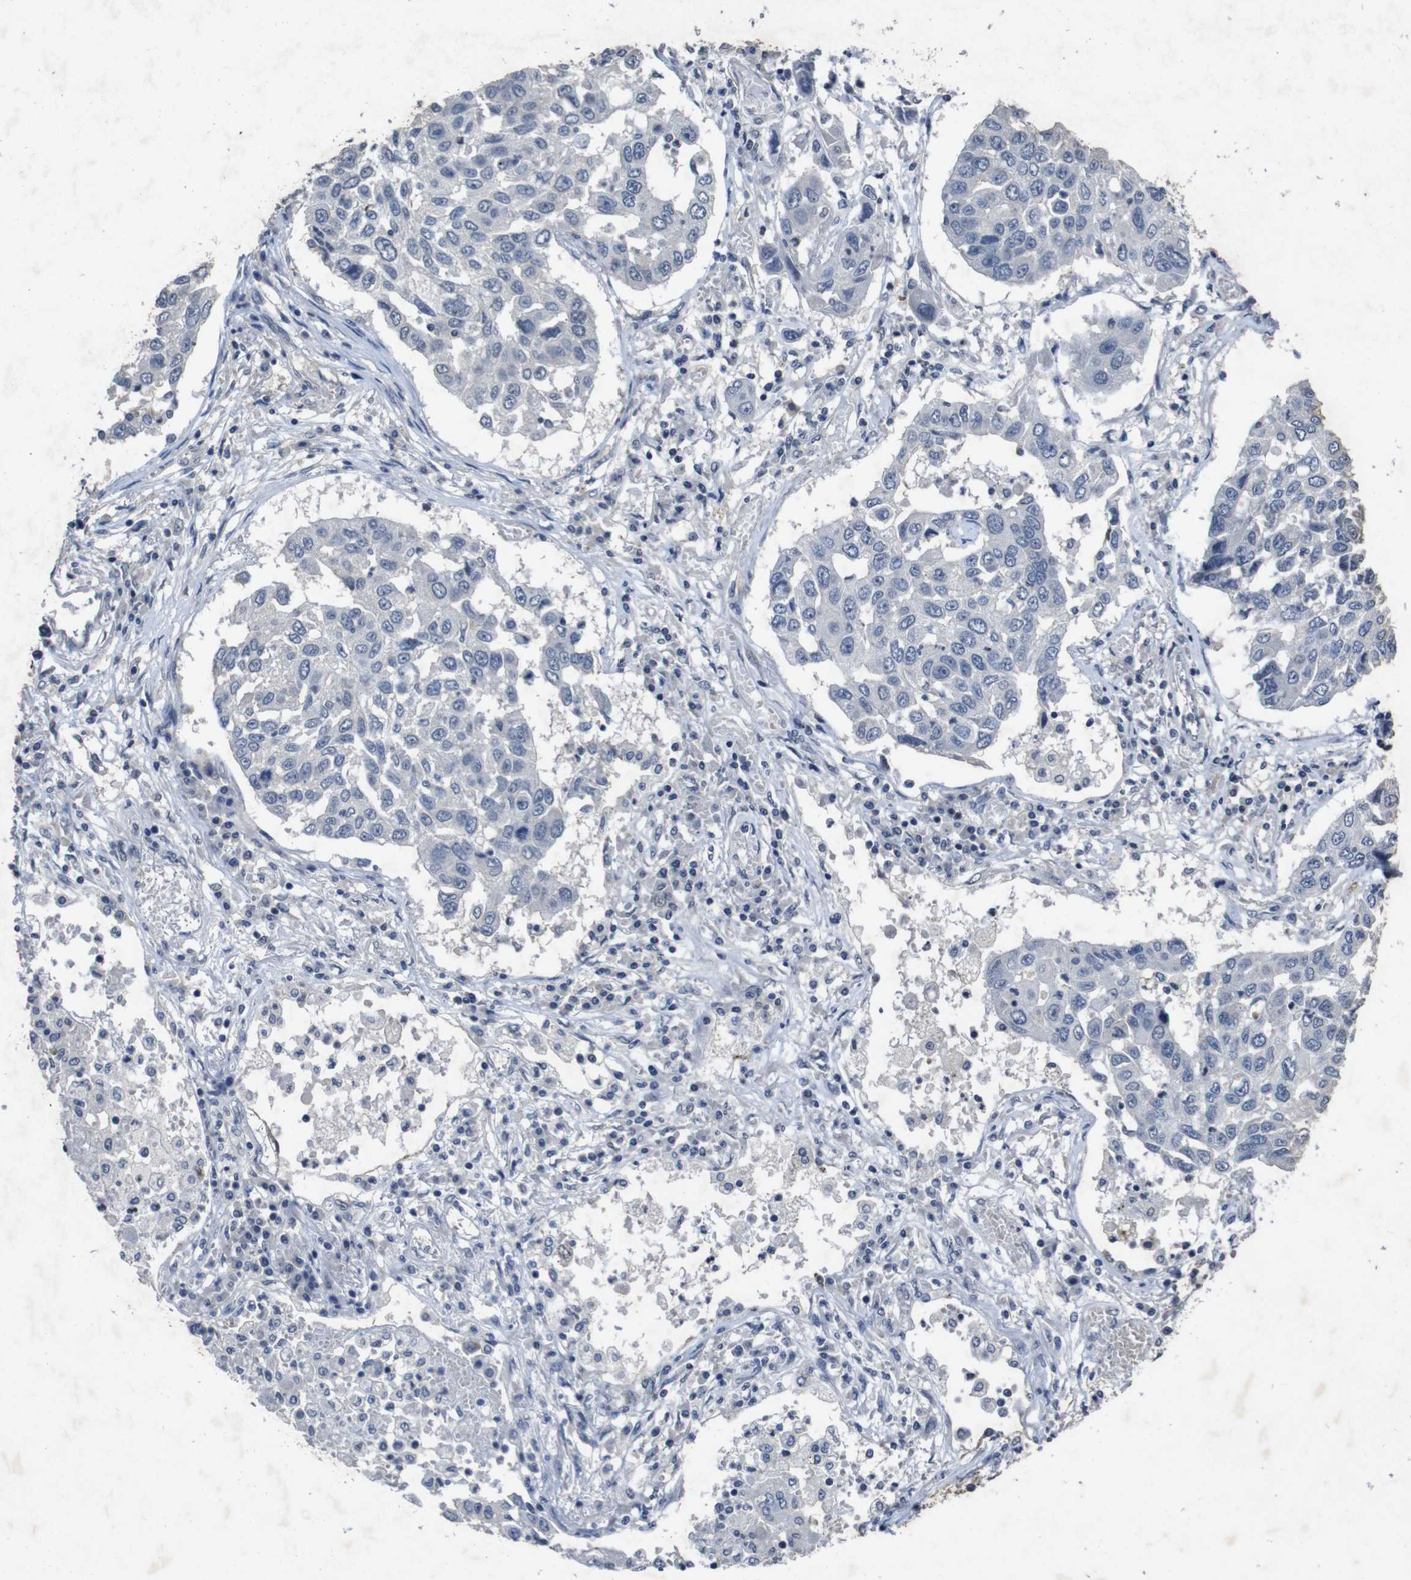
{"staining": {"intensity": "negative", "quantity": "none", "location": "none"}, "tissue": "lung cancer", "cell_type": "Tumor cells", "image_type": "cancer", "snomed": [{"axis": "morphology", "description": "Squamous cell carcinoma, NOS"}, {"axis": "topography", "description": "Lung"}], "caption": "Lung squamous cell carcinoma was stained to show a protein in brown. There is no significant staining in tumor cells.", "gene": "AKT3", "patient": {"sex": "male", "age": 71}}